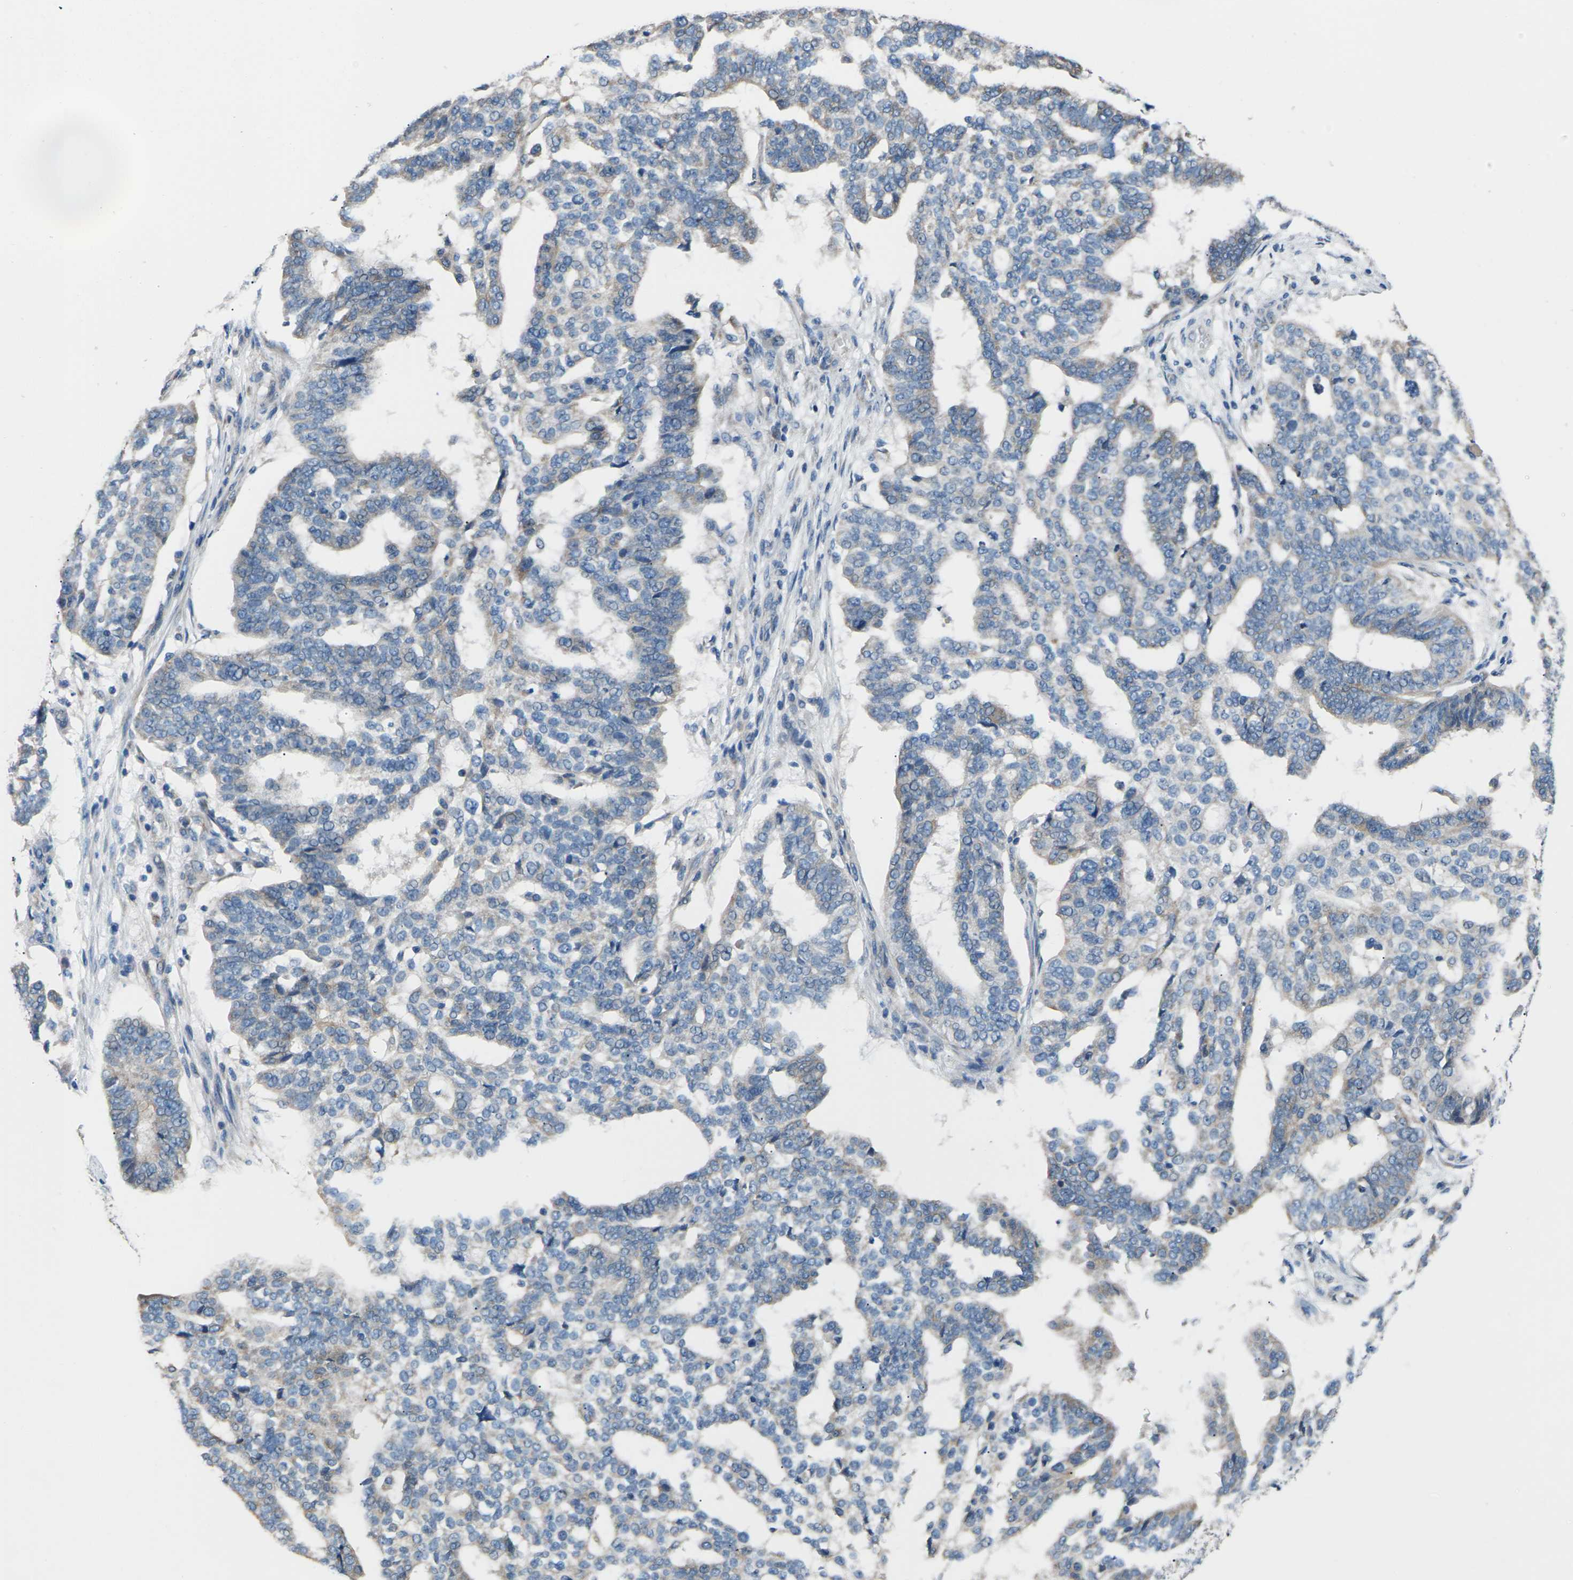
{"staining": {"intensity": "weak", "quantity": "<25%", "location": "cytoplasmic/membranous"}, "tissue": "ovarian cancer", "cell_type": "Tumor cells", "image_type": "cancer", "snomed": [{"axis": "morphology", "description": "Cystadenocarcinoma, serous, NOS"}, {"axis": "topography", "description": "Ovary"}], "caption": "A high-resolution micrograph shows immunohistochemistry (IHC) staining of ovarian serous cystadenocarcinoma, which shows no significant positivity in tumor cells.", "gene": "KLHDC8B", "patient": {"sex": "female", "age": 59}}